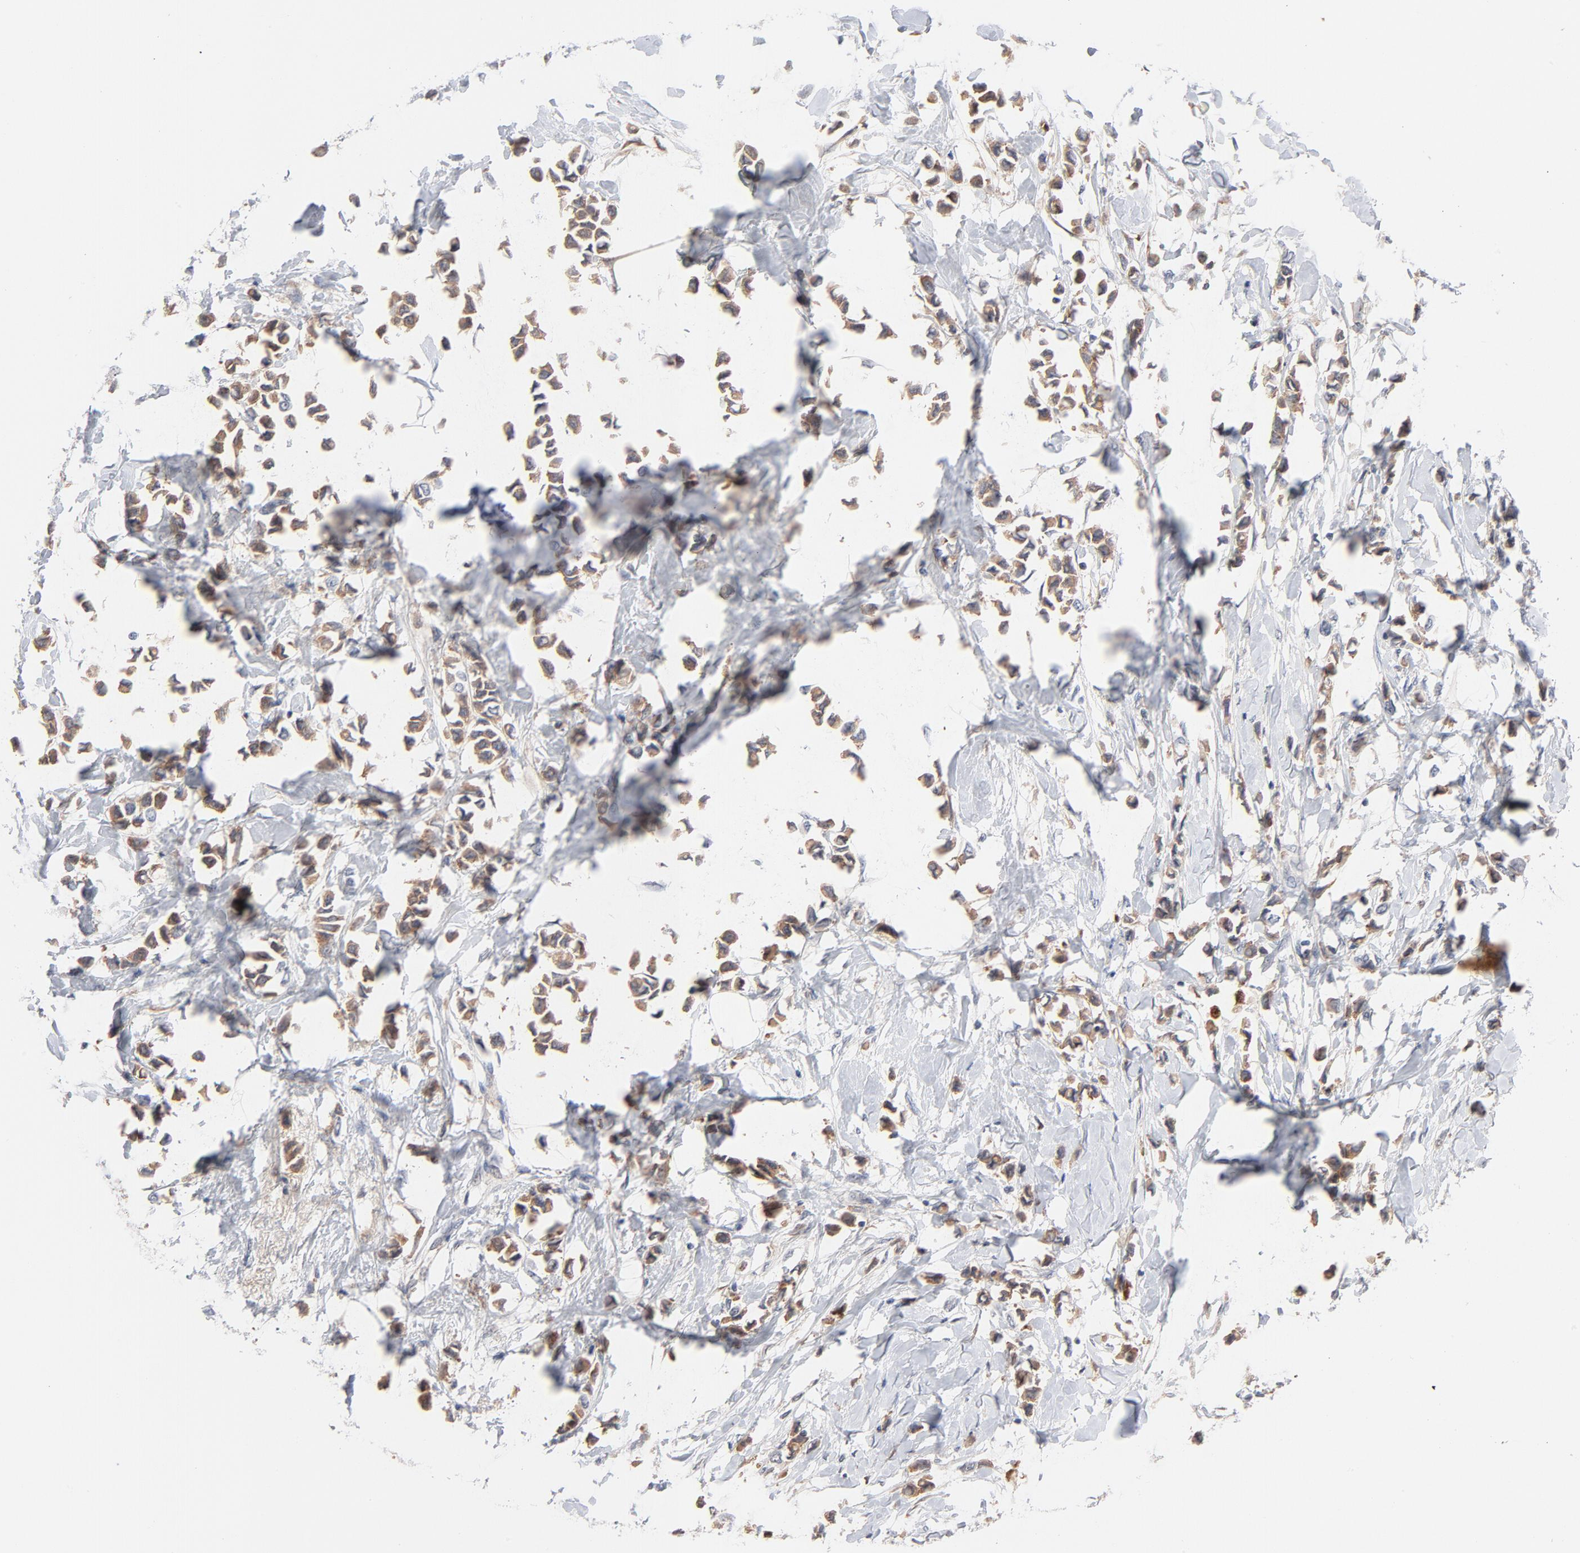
{"staining": {"intensity": "weak", "quantity": ">75%", "location": "cytoplasmic/membranous"}, "tissue": "breast cancer", "cell_type": "Tumor cells", "image_type": "cancer", "snomed": [{"axis": "morphology", "description": "Lobular carcinoma"}, {"axis": "topography", "description": "Breast"}], "caption": "Immunohistochemical staining of breast cancer displays low levels of weak cytoplasmic/membranous positivity in about >75% of tumor cells. Immunohistochemistry (ihc) stains the protein of interest in brown and the nuclei are stained blue.", "gene": "SERPINA4", "patient": {"sex": "female", "age": 51}}